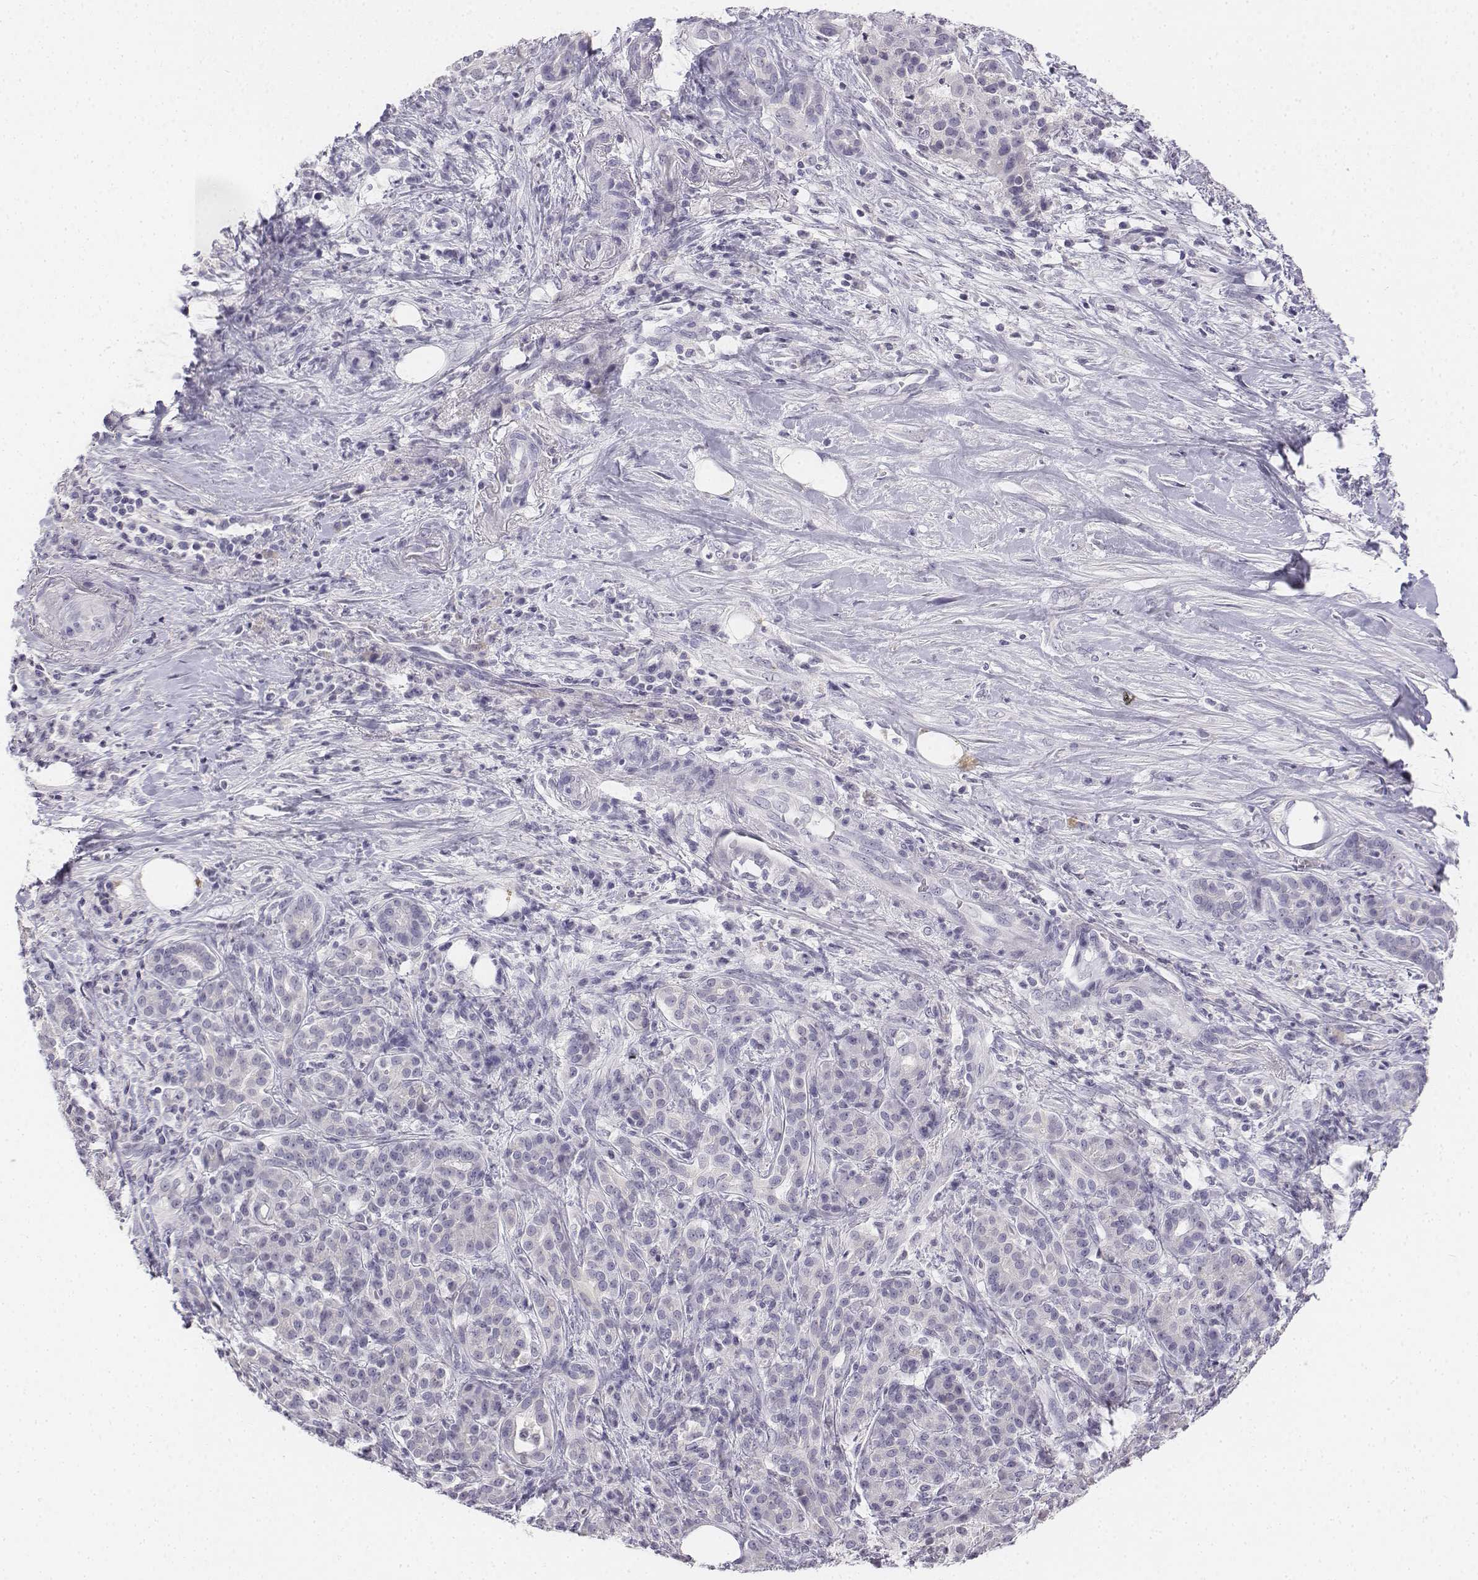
{"staining": {"intensity": "negative", "quantity": "none", "location": "none"}, "tissue": "pancreatic cancer", "cell_type": "Tumor cells", "image_type": "cancer", "snomed": [{"axis": "morphology", "description": "Normal tissue, NOS"}, {"axis": "morphology", "description": "Inflammation, NOS"}, {"axis": "morphology", "description": "Adenocarcinoma, NOS"}, {"axis": "topography", "description": "Pancreas"}], "caption": "Immunohistochemistry of pancreatic cancer displays no positivity in tumor cells. (IHC, brightfield microscopy, high magnification).", "gene": "UCN2", "patient": {"sex": "male", "age": 57}}